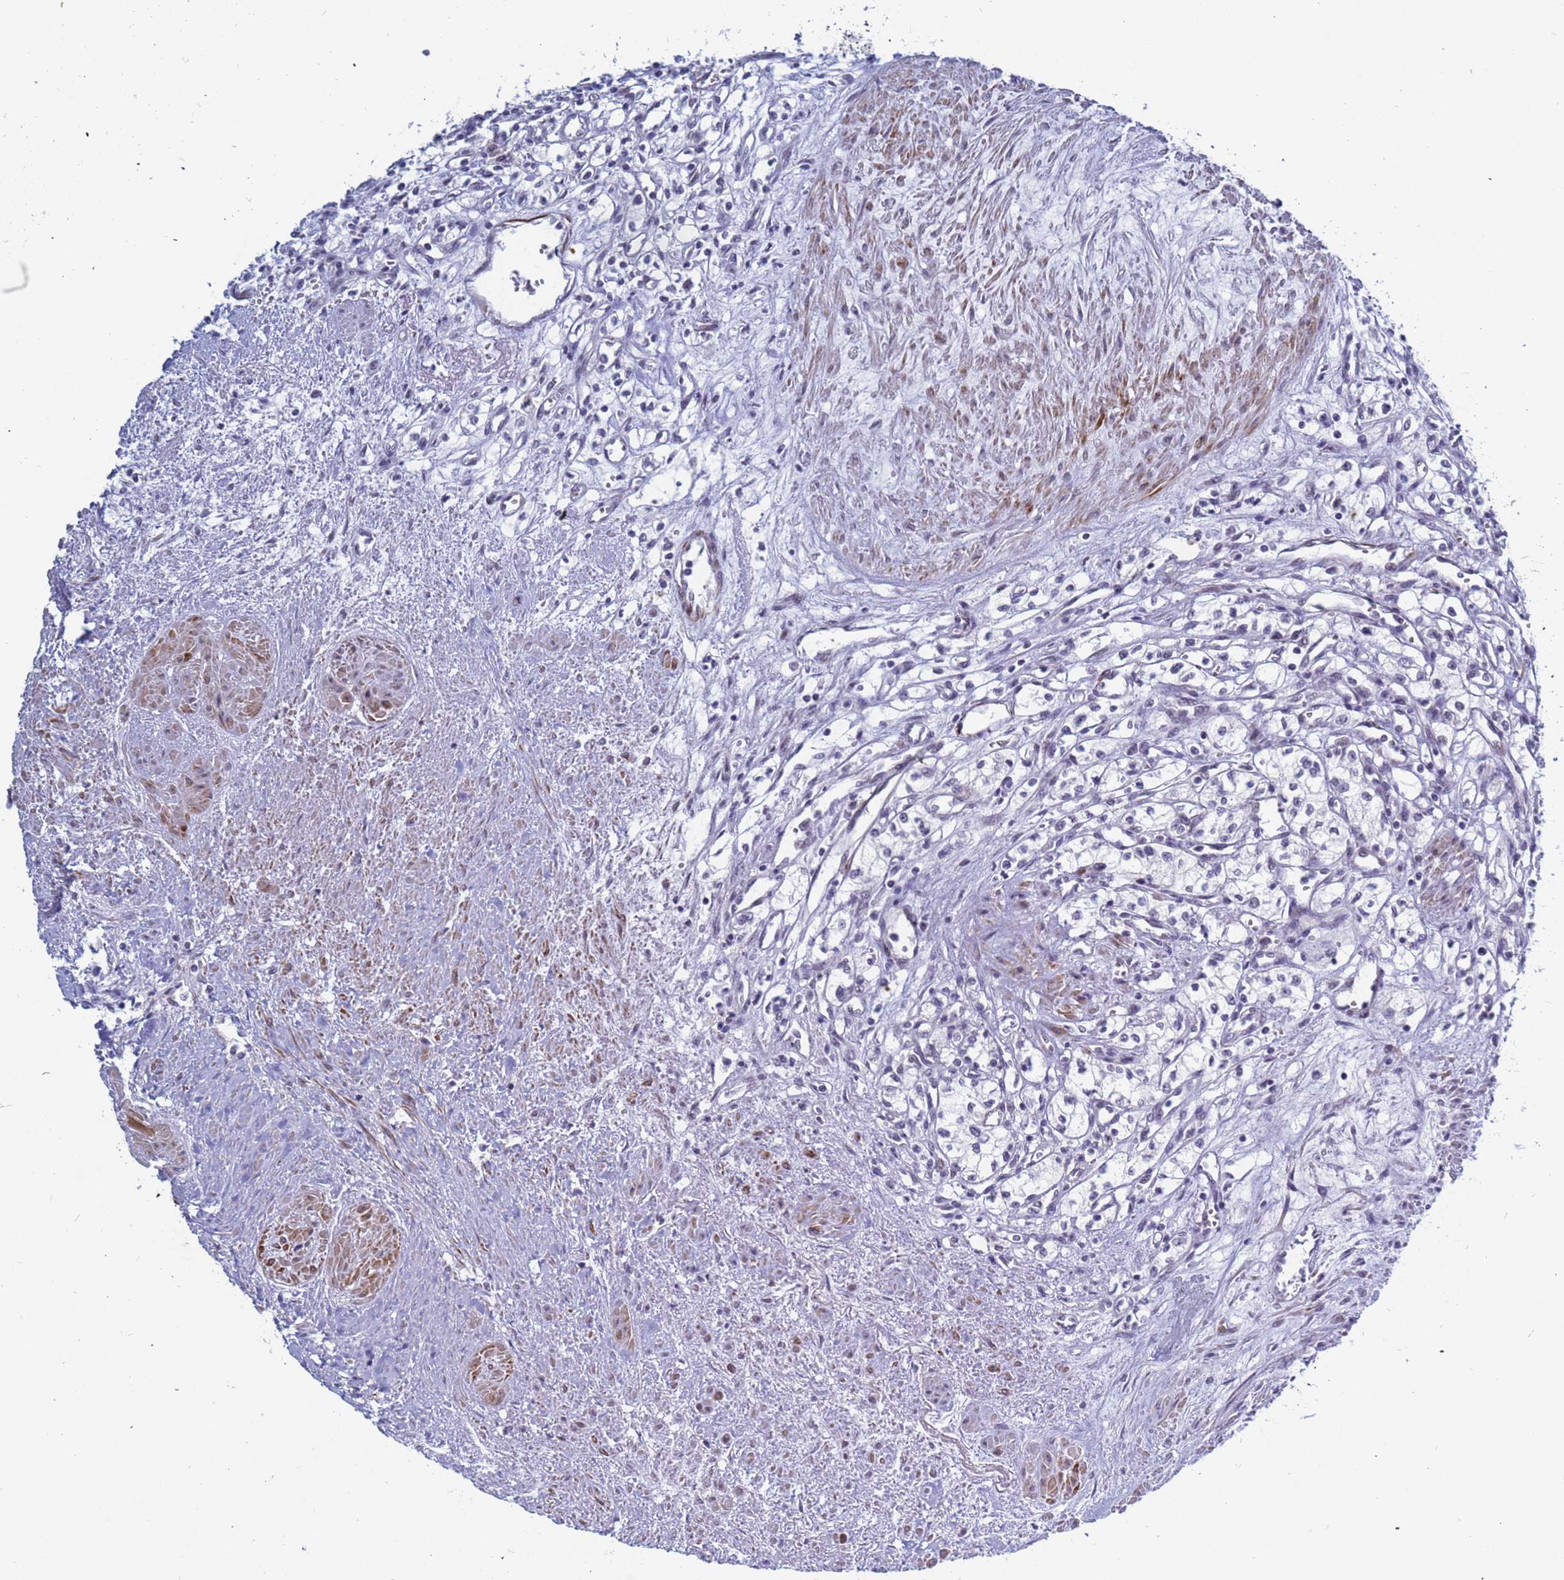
{"staining": {"intensity": "negative", "quantity": "none", "location": "none"}, "tissue": "renal cancer", "cell_type": "Tumor cells", "image_type": "cancer", "snomed": [{"axis": "morphology", "description": "Adenocarcinoma, NOS"}, {"axis": "topography", "description": "Kidney"}], "caption": "Histopathology image shows no significant protein staining in tumor cells of adenocarcinoma (renal).", "gene": "CXorf65", "patient": {"sex": "male", "age": 59}}